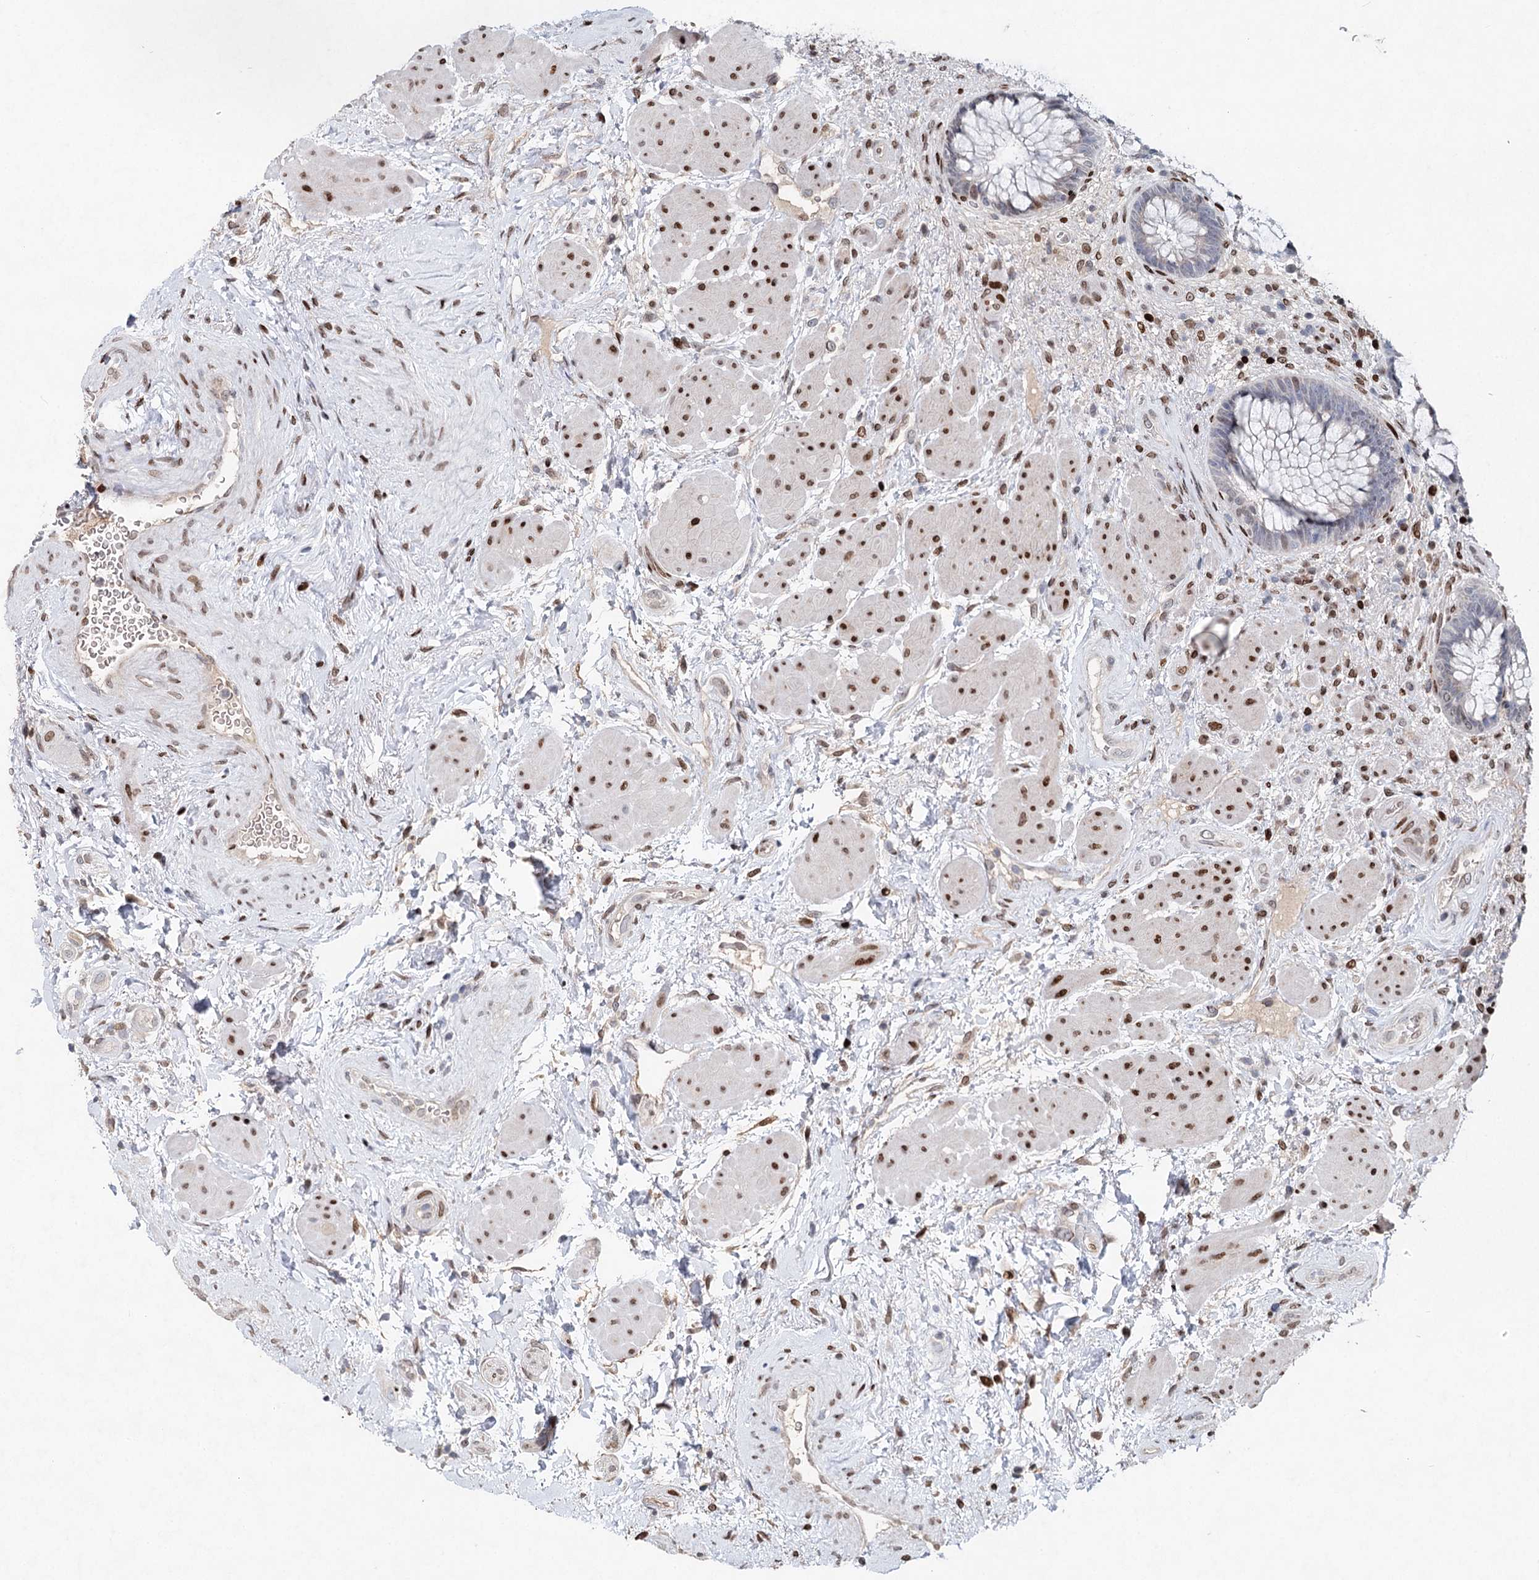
{"staining": {"intensity": "negative", "quantity": "none", "location": "none"}, "tissue": "rectum", "cell_type": "Glandular cells", "image_type": "normal", "snomed": [{"axis": "morphology", "description": "Normal tissue, NOS"}, {"axis": "topography", "description": "Rectum"}], "caption": "Immunohistochemistry (IHC) of normal rectum shows no expression in glandular cells.", "gene": "FRMD4A", "patient": {"sex": "male", "age": 51}}